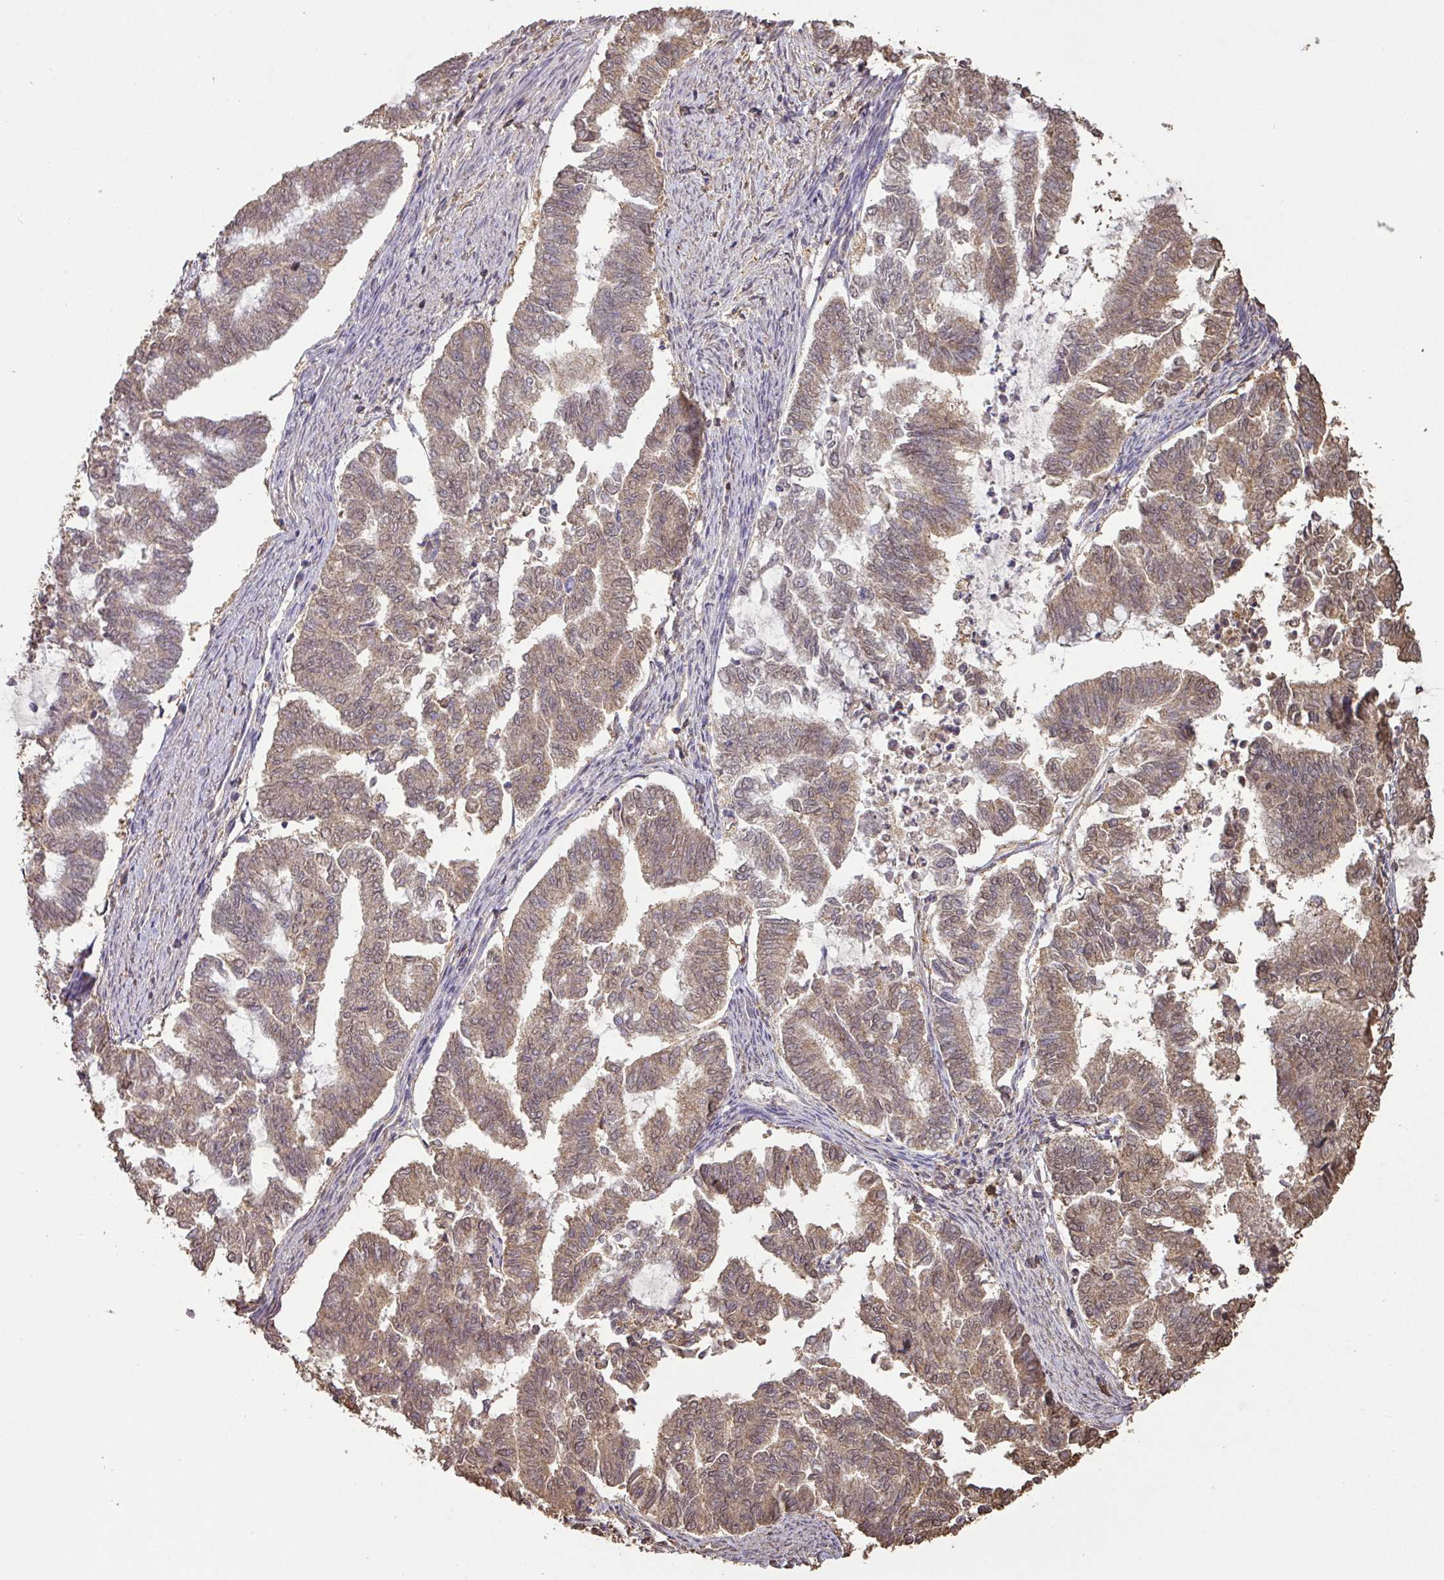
{"staining": {"intensity": "moderate", "quantity": ">75%", "location": "cytoplasmic/membranous"}, "tissue": "endometrial cancer", "cell_type": "Tumor cells", "image_type": "cancer", "snomed": [{"axis": "morphology", "description": "Adenocarcinoma, NOS"}, {"axis": "topography", "description": "Endometrium"}], "caption": "A micrograph of human adenocarcinoma (endometrial) stained for a protein demonstrates moderate cytoplasmic/membranous brown staining in tumor cells. (IHC, brightfield microscopy, high magnification).", "gene": "ATAT1", "patient": {"sex": "female", "age": 79}}